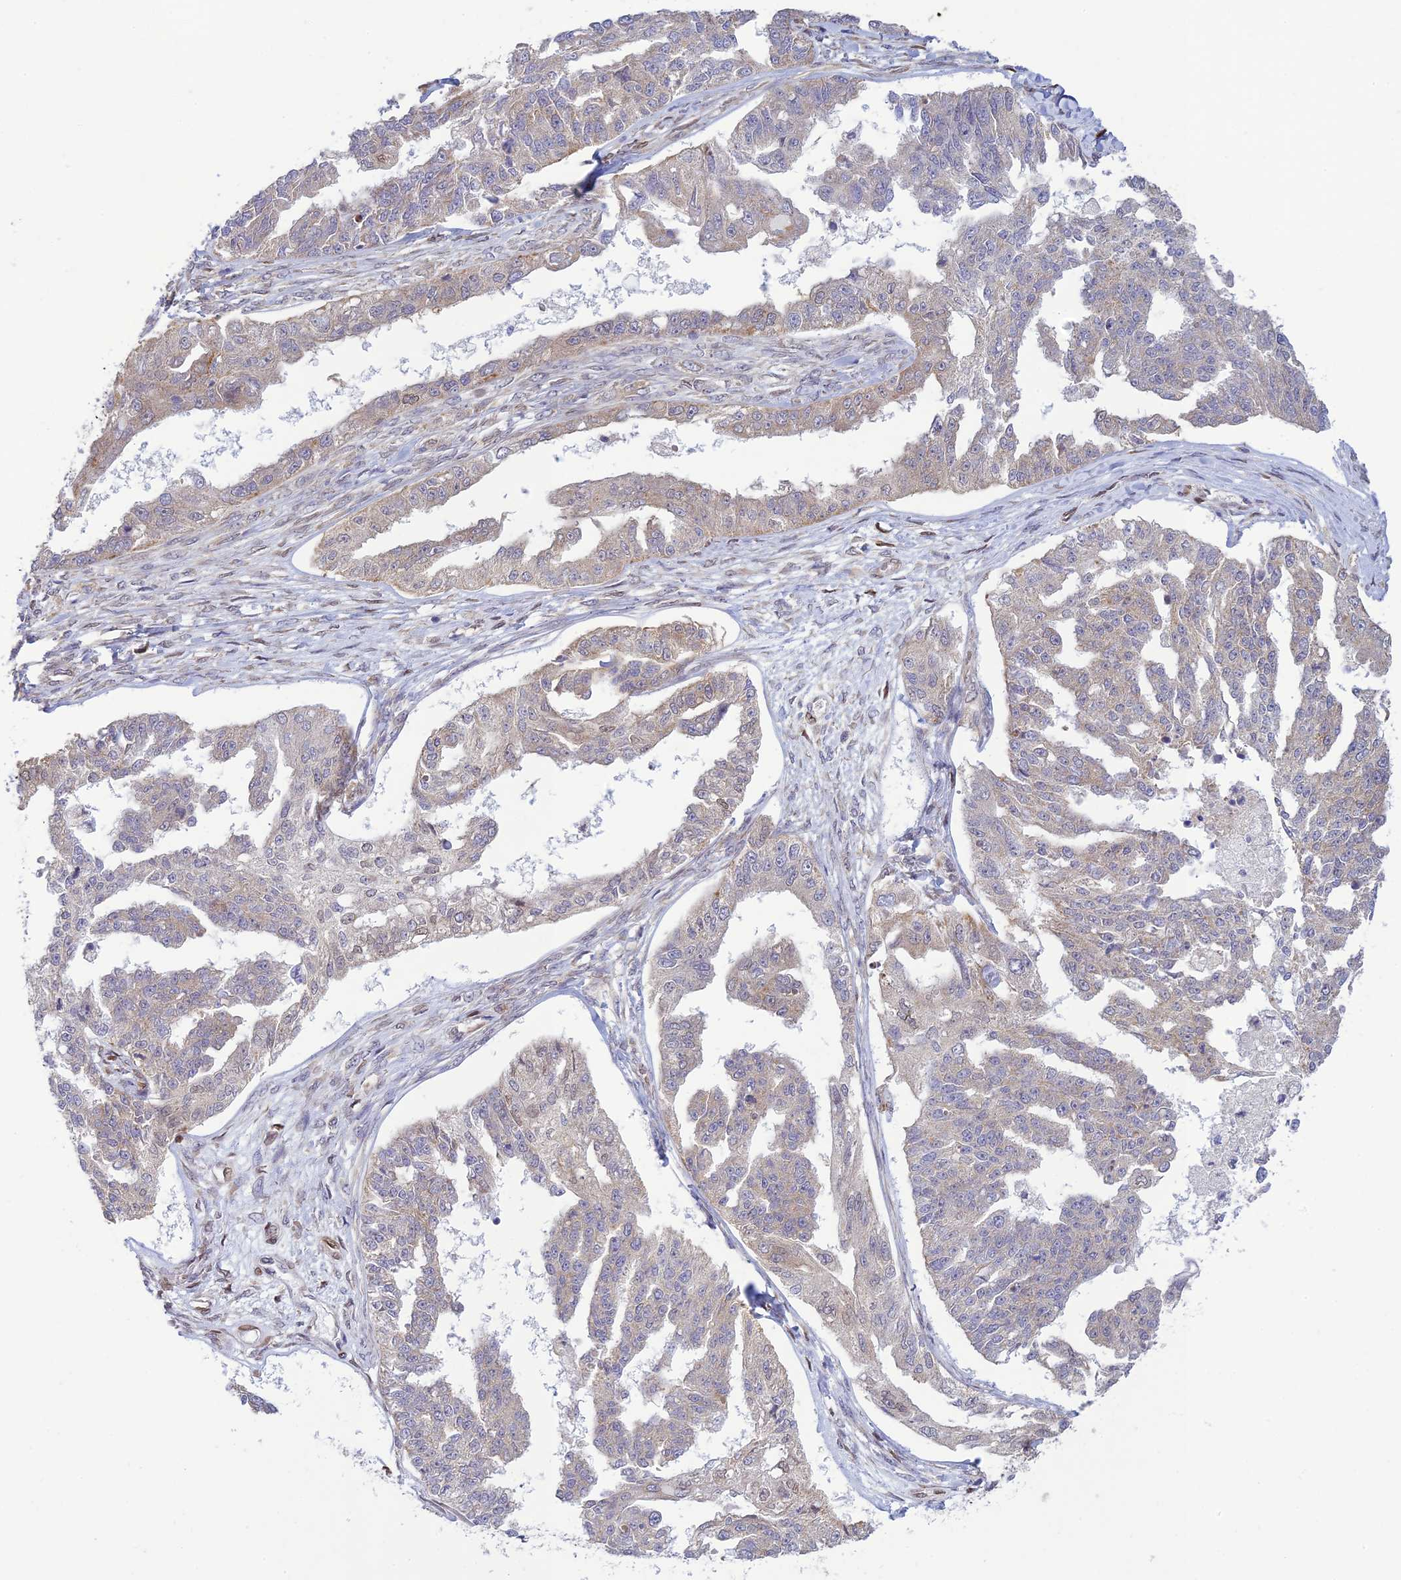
{"staining": {"intensity": "weak", "quantity": "25%-75%", "location": "cytoplasmic/membranous"}, "tissue": "ovarian cancer", "cell_type": "Tumor cells", "image_type": "cancer", "snomed": [{"axis": "morphology", "description": "Cystadenocarcinoma, serous, NOS"}, {"axis": "topography", "description": "Ovary"}], "caption": "DAB (3,3'-diaminobenzidine) immunohistochemical staining of serous cystadenocarcinoma (ovarian) shows weak cytoplasmic/membranous protein positivity in about 25%-75% of tumor cells.", "gene": "SKIC8", "patient": {"sex": "female", "age": 58}}